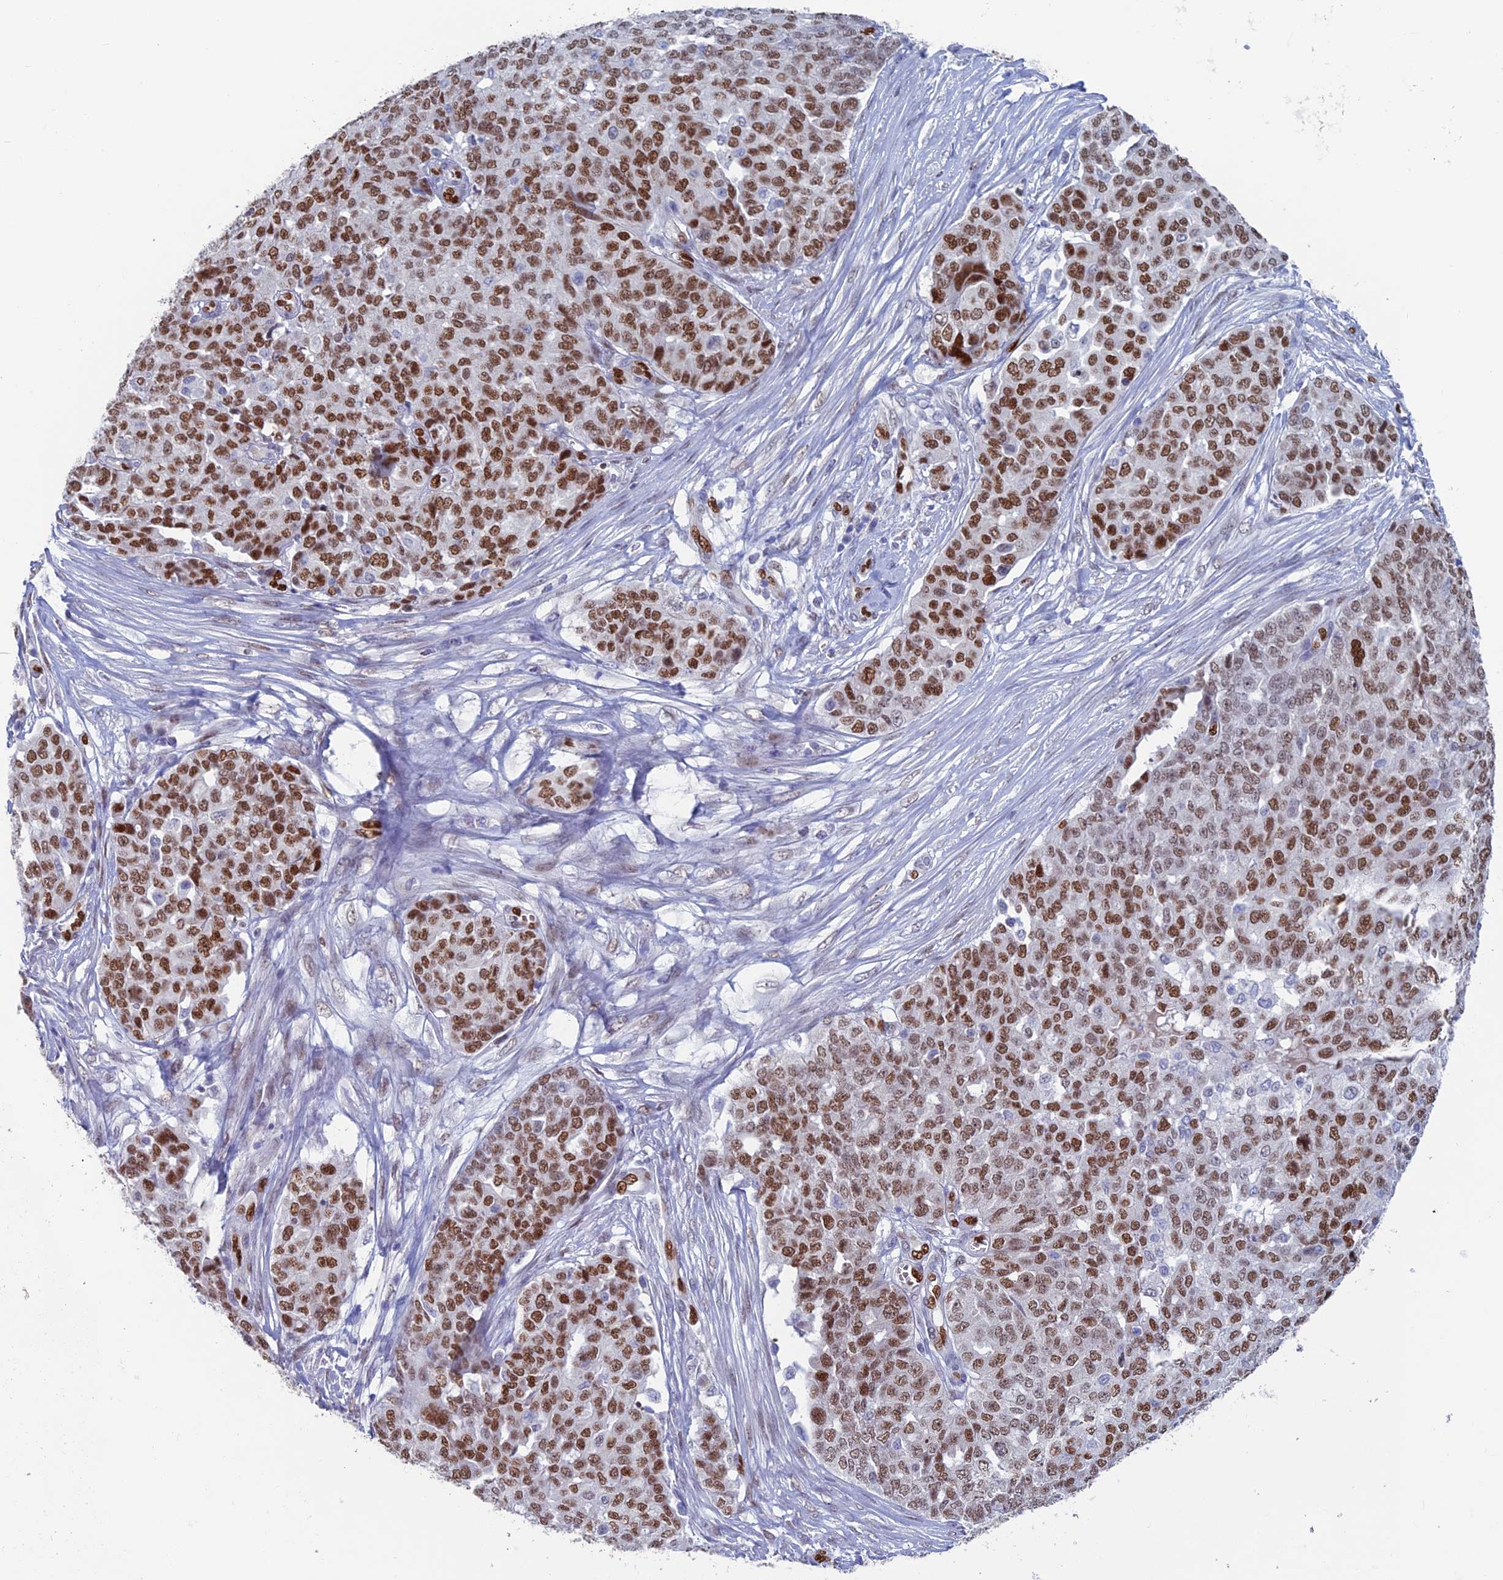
{"staining": {"intensity": "moderate", "quantity": ">75%", "location": "nuclear"}, "tissue": "ovarian cancer", "cell_type": "Tumor cells", "image_type": "cancer", "snomed": [{"axis": "morphology", "description": "Cystadenocarcinoma, serous, NOS"}, {"axis": "topography", "description": "Soft tissue"}, {"axis": "topography", "description": "Ovary"}], "caption": "Serous cystadenocarcinoma (ovarian) was stained to show a protein in brown. There is medium levels of moderate nuclear staining in approximately >75% of tumor cells.", "gene": "NOL4L", "patient": {"sex": "female", "age": 57}}